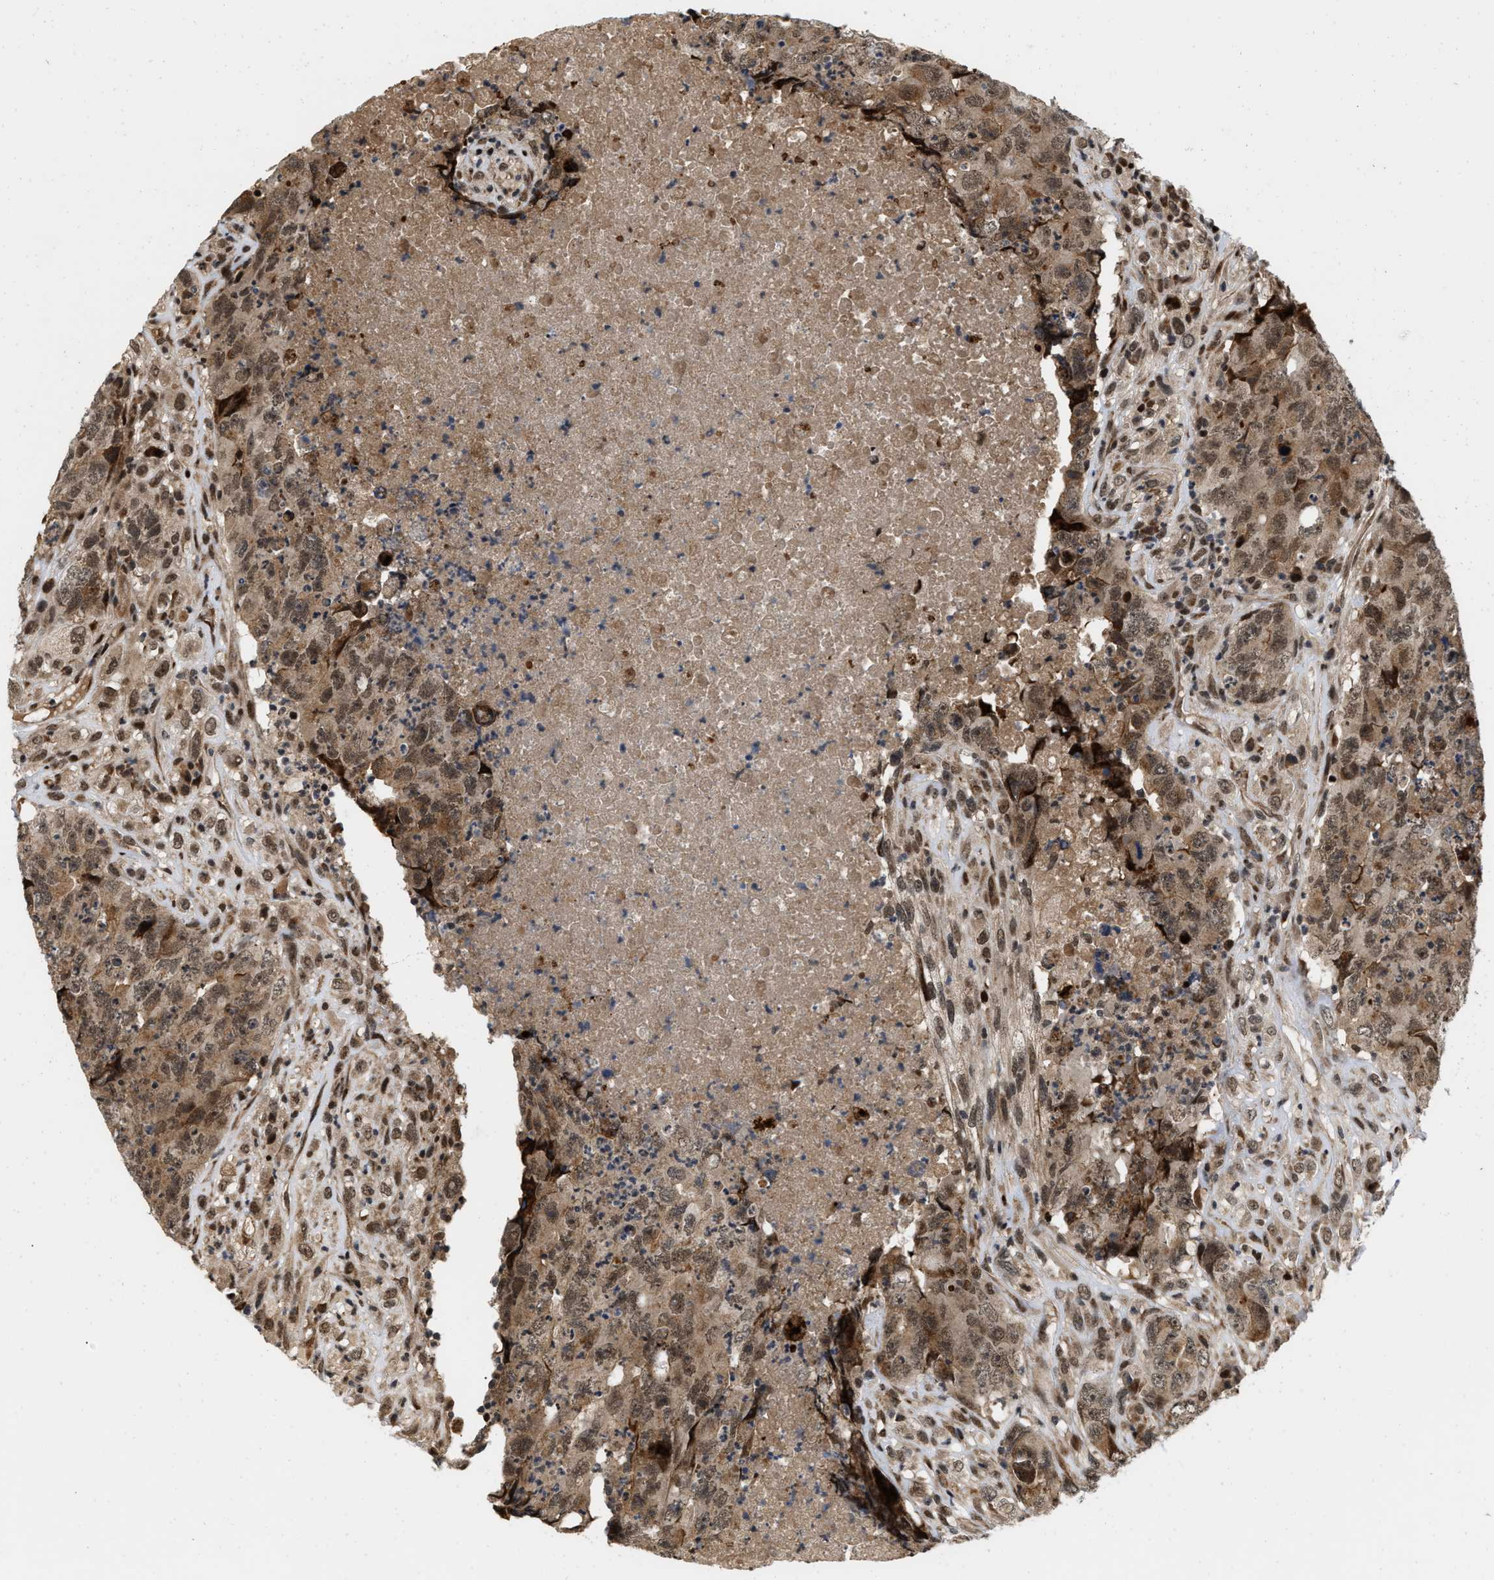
{"staining": {"intensity": "moderate", "quantity": ">75%", "location": "cytoplasmic/membranous,nuclear"}, "tissue": "testis cancer", "cell_type": "Tumor cells", "image_type": "cancer", "snomed": [{"axis": "morphology", "description": "Carcinoma, Embryonal, NOS"}, {"axis": "topography", "description": "Testis"}], "caption": "This image demonstrates immunohistochemistry staining of human testis embryonal carcinoma, with medium moderate cytoplasmic/membranous and nuclear expression in approximately >75% of tumor cells.", "gene": "ANKRD11", "patient": {"sex": "male", "age": 32}}